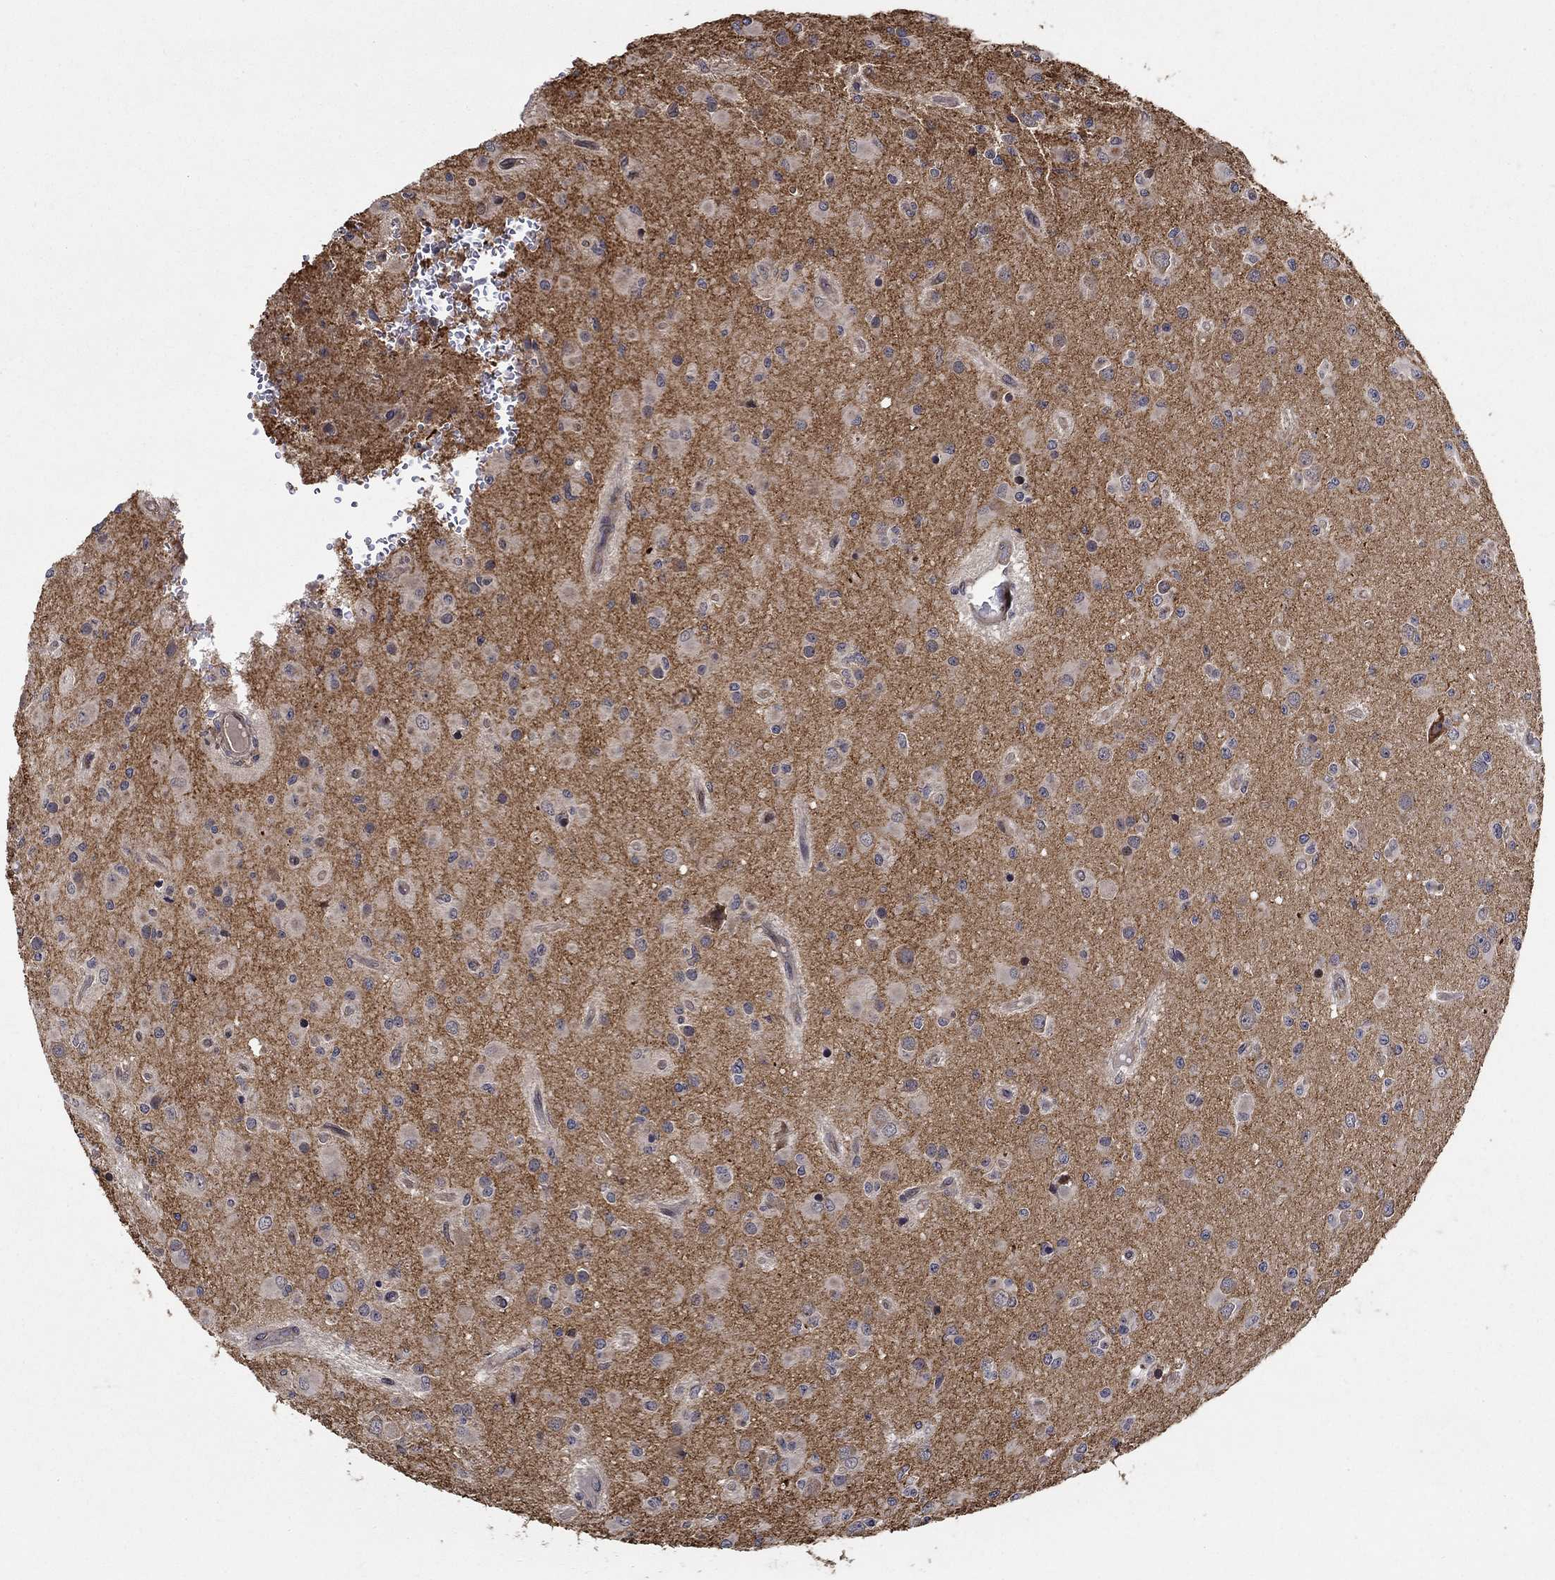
{"staining": {"intensity": "negative", "quantity": "none", "location": "none"}, "tissue": "glioma", "cell_type": "Tumor cells", "image_type": "cancer", "snomed": [{"axis": "morphology", "description": "Glioma, malignant, Low grade"}, {"axis": "topography", "description": "Brain"}], "caption": "This histopathology image is of glioma stained with immunohistochemistry (IHC) to label a protein in brown with the nuclei are counter-stained blue. There is no expression in tumor cells.", "gene": "ZNF594", "patient": {"sex": "female", "age": 45}}